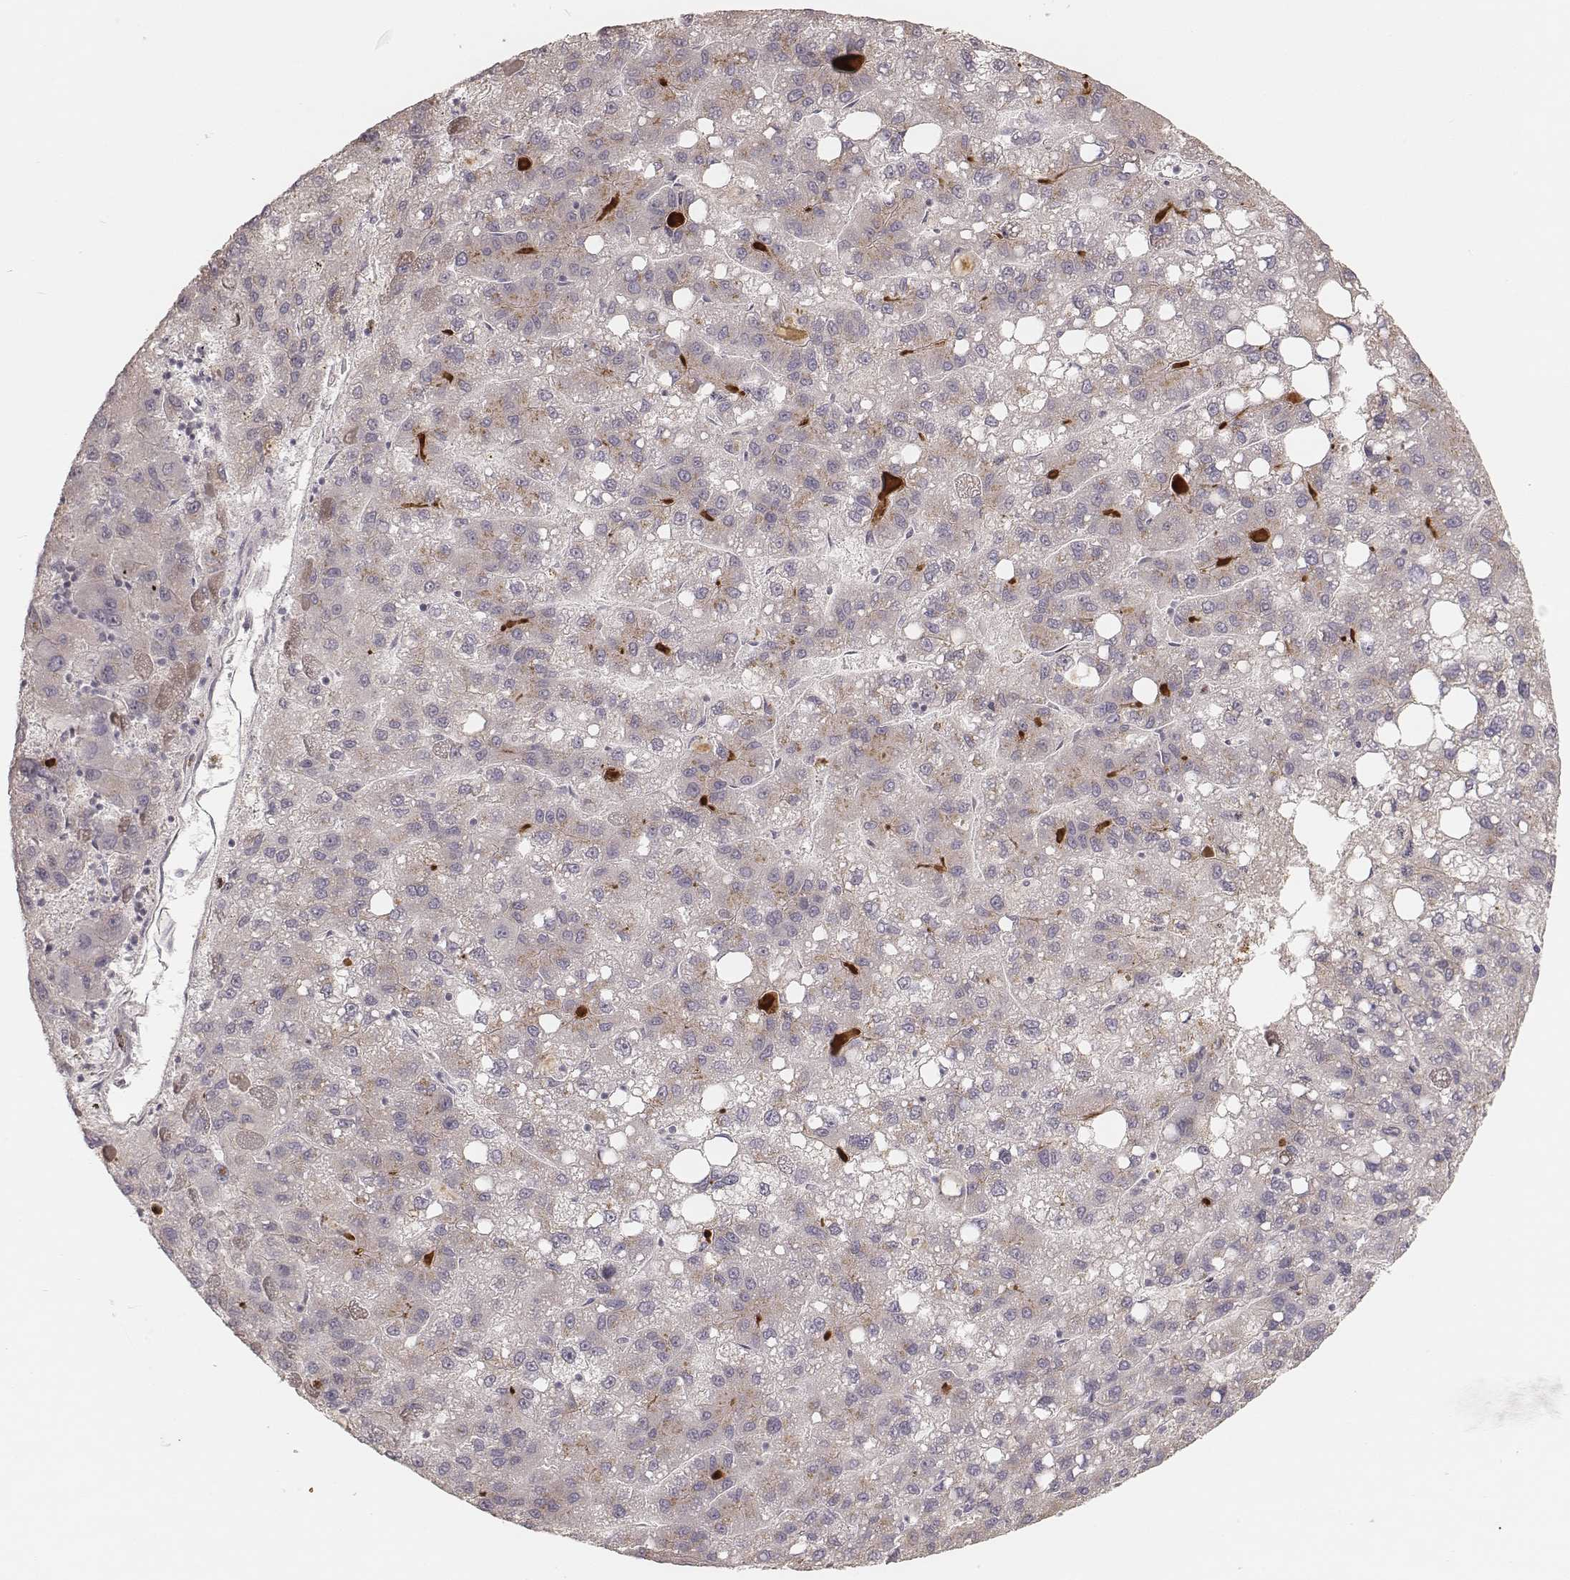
{"staining": {"intensity": "weak", "quantity": ">75%", "location": "cytoplasmic/membranous"}, "tissue": "liver cancer", "cell_type": "Tumor cells", "image_type": "cancer", "snomed": [{"axis": "morphology", "description": "Carcinoma, Hepatocellular, NOS"}, {"axis": "topography", "description": "Liver"}], "caption": "About >75% of tumor cells in hepatocellular carcinoma (liver) show weak cytoplasmic/membranous protein staining as visualized by brown immunohistochemical staining.", "gene": "ABCA7", "patient": {"sex": "female", "age": 82}}